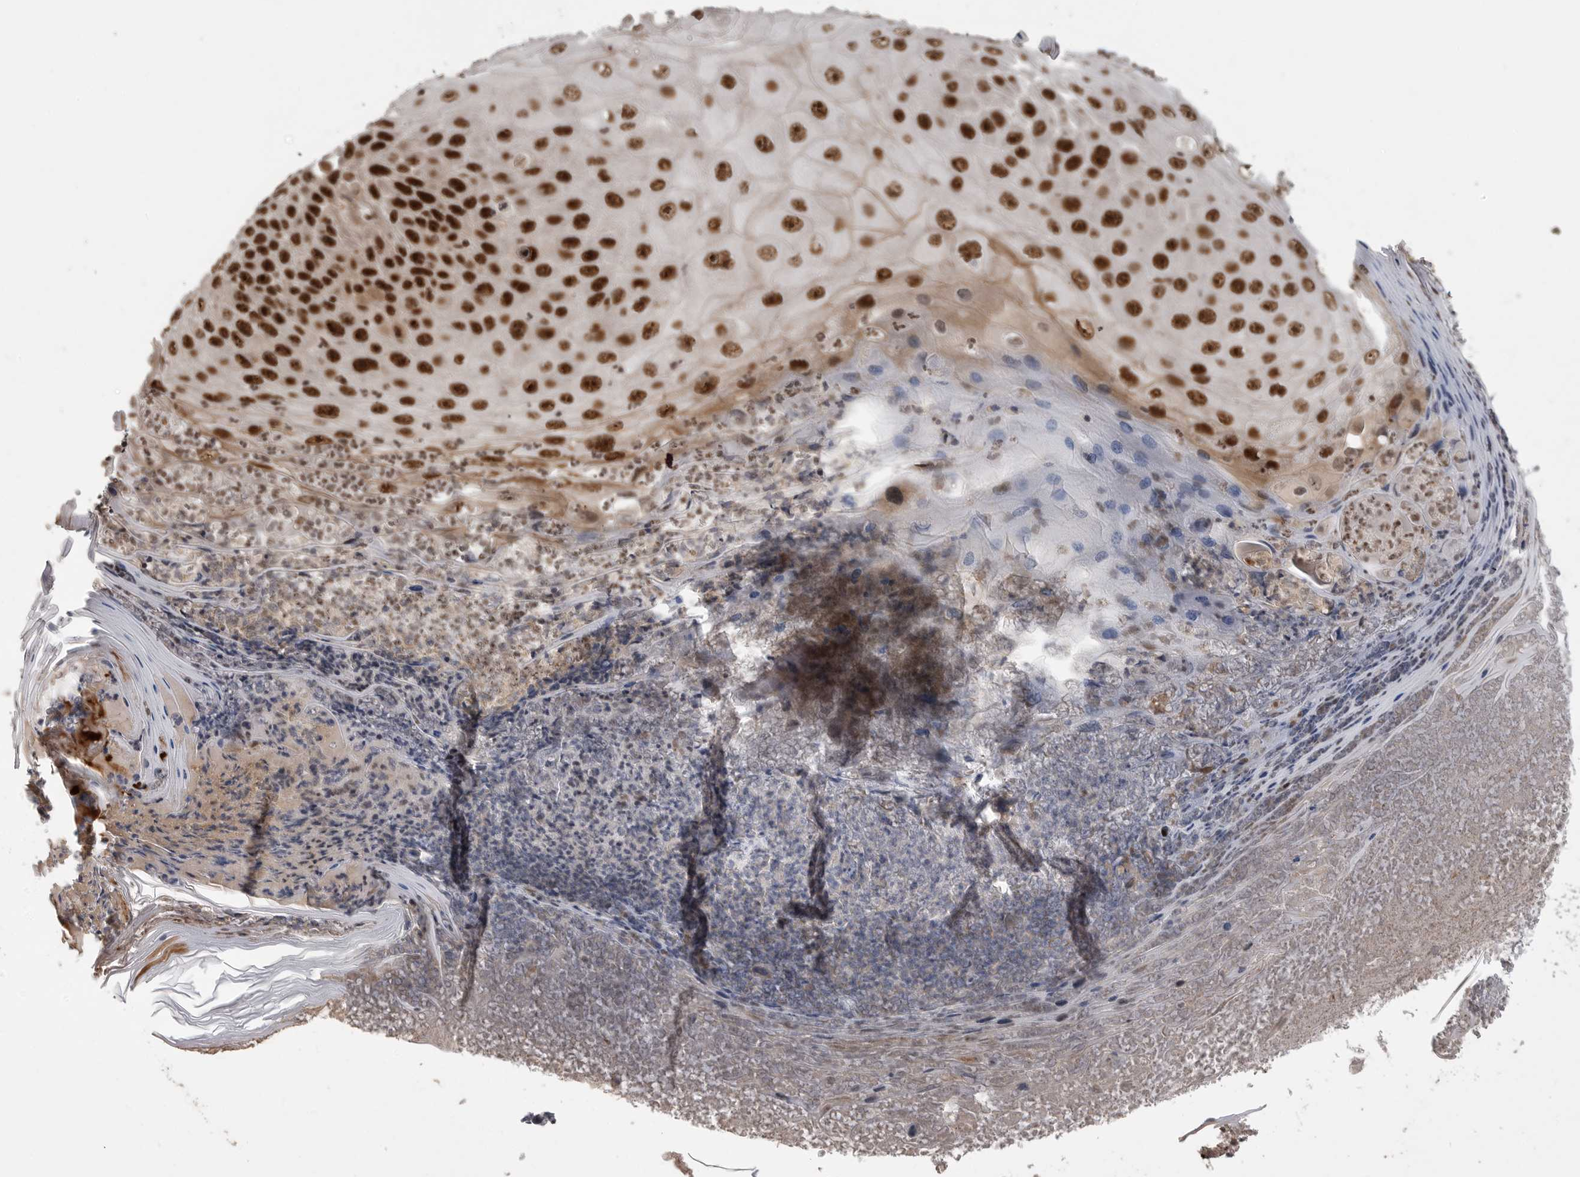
{"staining": {"intensity": "strong", "quantity": ">75%", "location": "nuclear"}, "tissue": "skin cancer", "cell_type": "Tumor cells", "image_type": "cancer", "snomed": [{"axis": "morphology", "description": "Squamous cell carcinoma, NOS"}, {"axis": "topography", "description": "Skin"}], "caption": "Immunohistochemistry staining of skin squamous cell carcinoma, which shows high levels of strong nuclear staining in approximately >75% of tumor cells indicating strong nuclear protein expression. The staining was performed using DAB (brown) for protein detection and nuclei were counterstained in hematoxylin (blue).", "gene": "PPP1R8", "patient": {"sex": "female", "age": 88}}